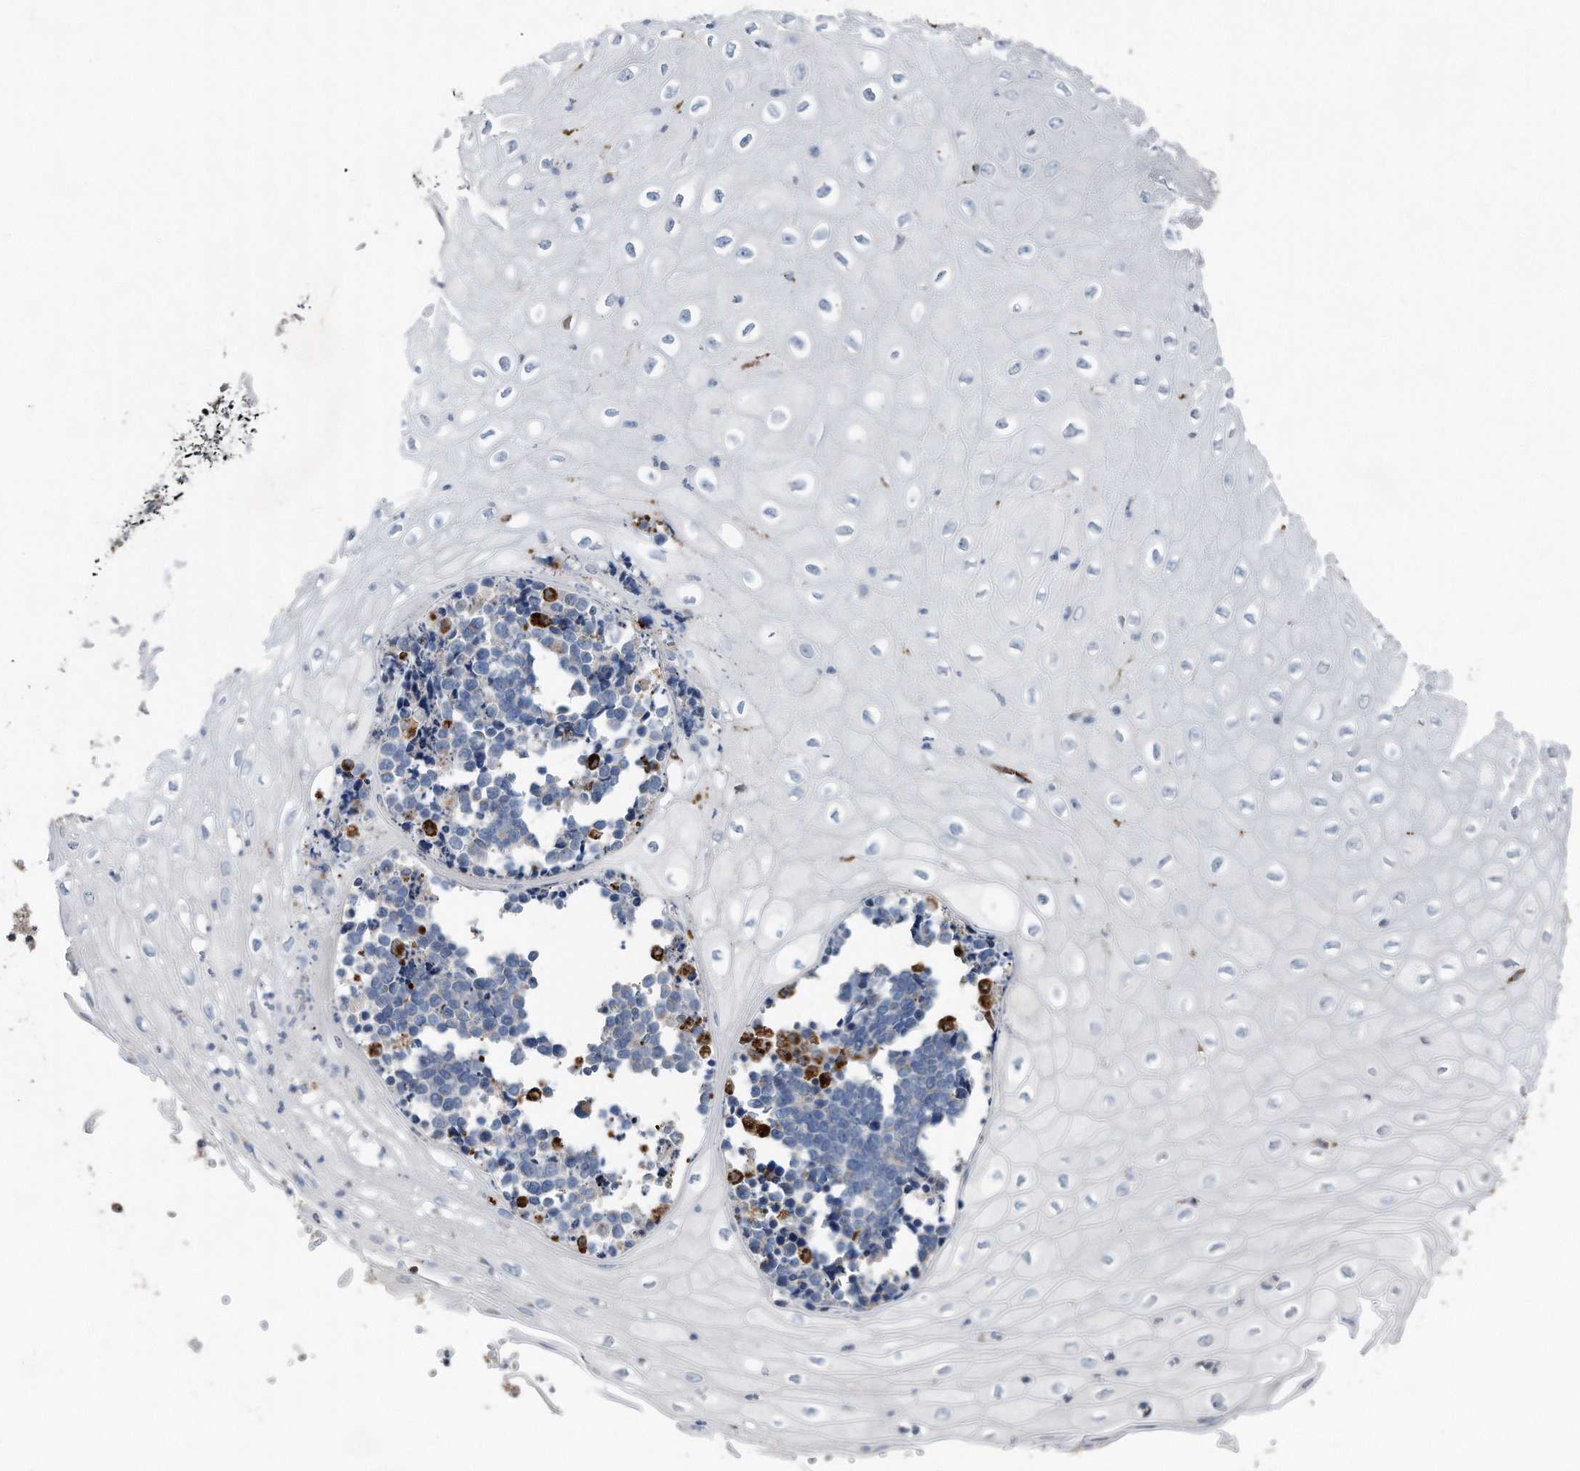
{"staining": {"intensity": "negative", "quantity": "none", "location": "none"}, "tissue": "cervical cancer", "cell_type": "Tumor cells", "image_type": "cancer", "snomed": [{"axis": "morphology", "description": "Normal tissue, NOS"}, {"axis": "morphology", "description": "Squamous cell carcinoma, NOS"}, {"axis": "topography", "description": "Cervix"}], "caption": "An immunohistochemistry (IHC) micrograph of squamous cell carcinoma (cervical) is shown. There is no staining in tumor cells of squamous cell carcinoma (cervical). The staining is performed using DAB (3,3'-diaminobenzidine) brown chromogen with nuclei counter-stained in using hematoxylin.", "gene": "ZNF772", "patient": {"sex": "female", "age": 35}}